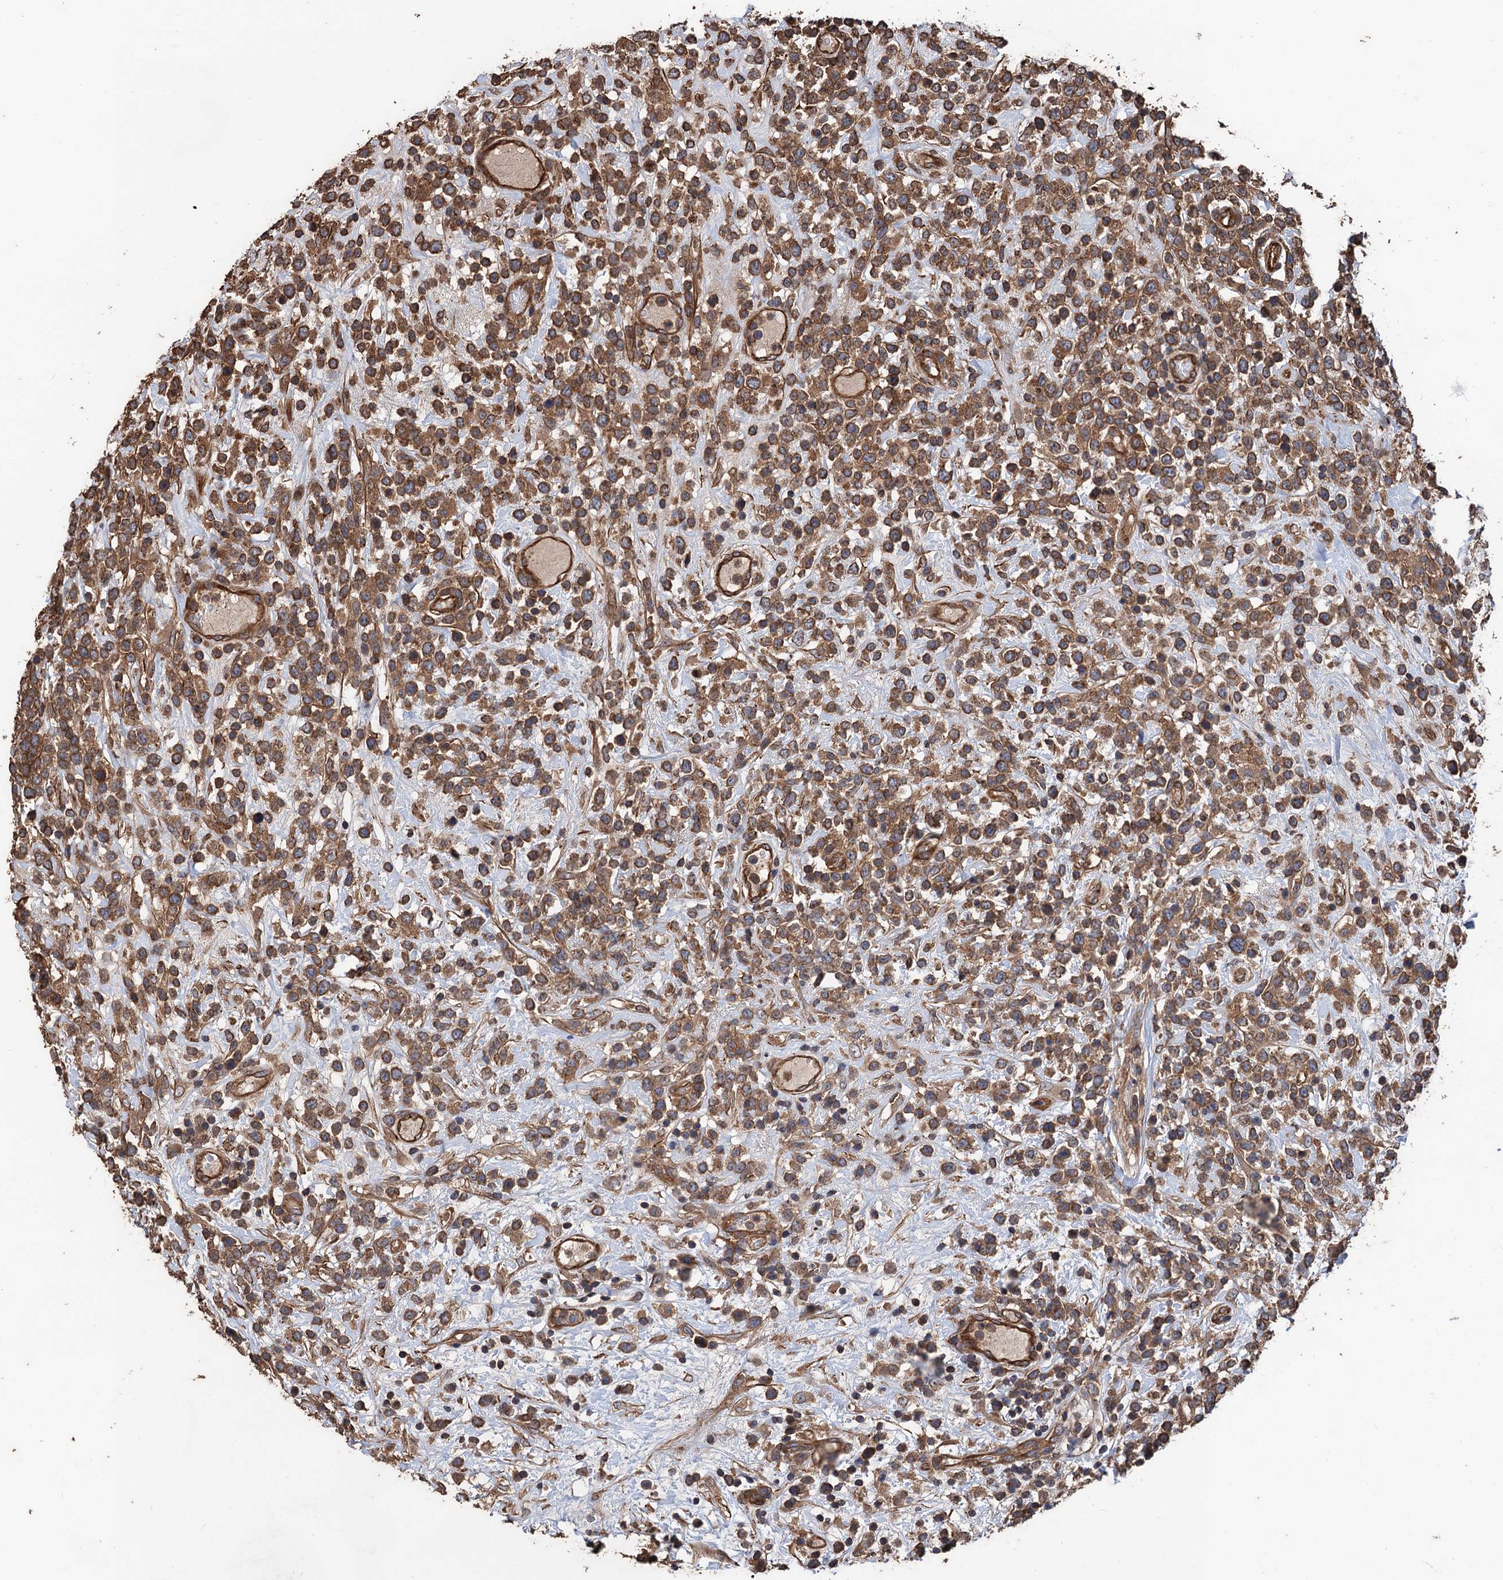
{"staining": {"intensity": "moderate", "quantity": ">75%", "location": "cytoplasmic/membranous"}, "tissue": "lymphoma", "cell_type": "Tumor cells", "image_type": "cancer", "snomed": [{"axis": "morphology", "description": "Malignant lymphoma, non-Hodgkin's type, High grade"}, {"axis": "topography", "description": "Colon"}], "caption": "IHC photomicrograph of neoplastic tissue: human high-grade malignant lymphoma, non-Hodgkin's type stained using IHC shows medium levels of moderate protein expression localized specifically in the cytoplasmic/membranous of tumor cells, appearing as a cytoplasmic/membranous brown color.", "gene": "PPP4R1", "patient": {"sex": "female", "age": 53}}